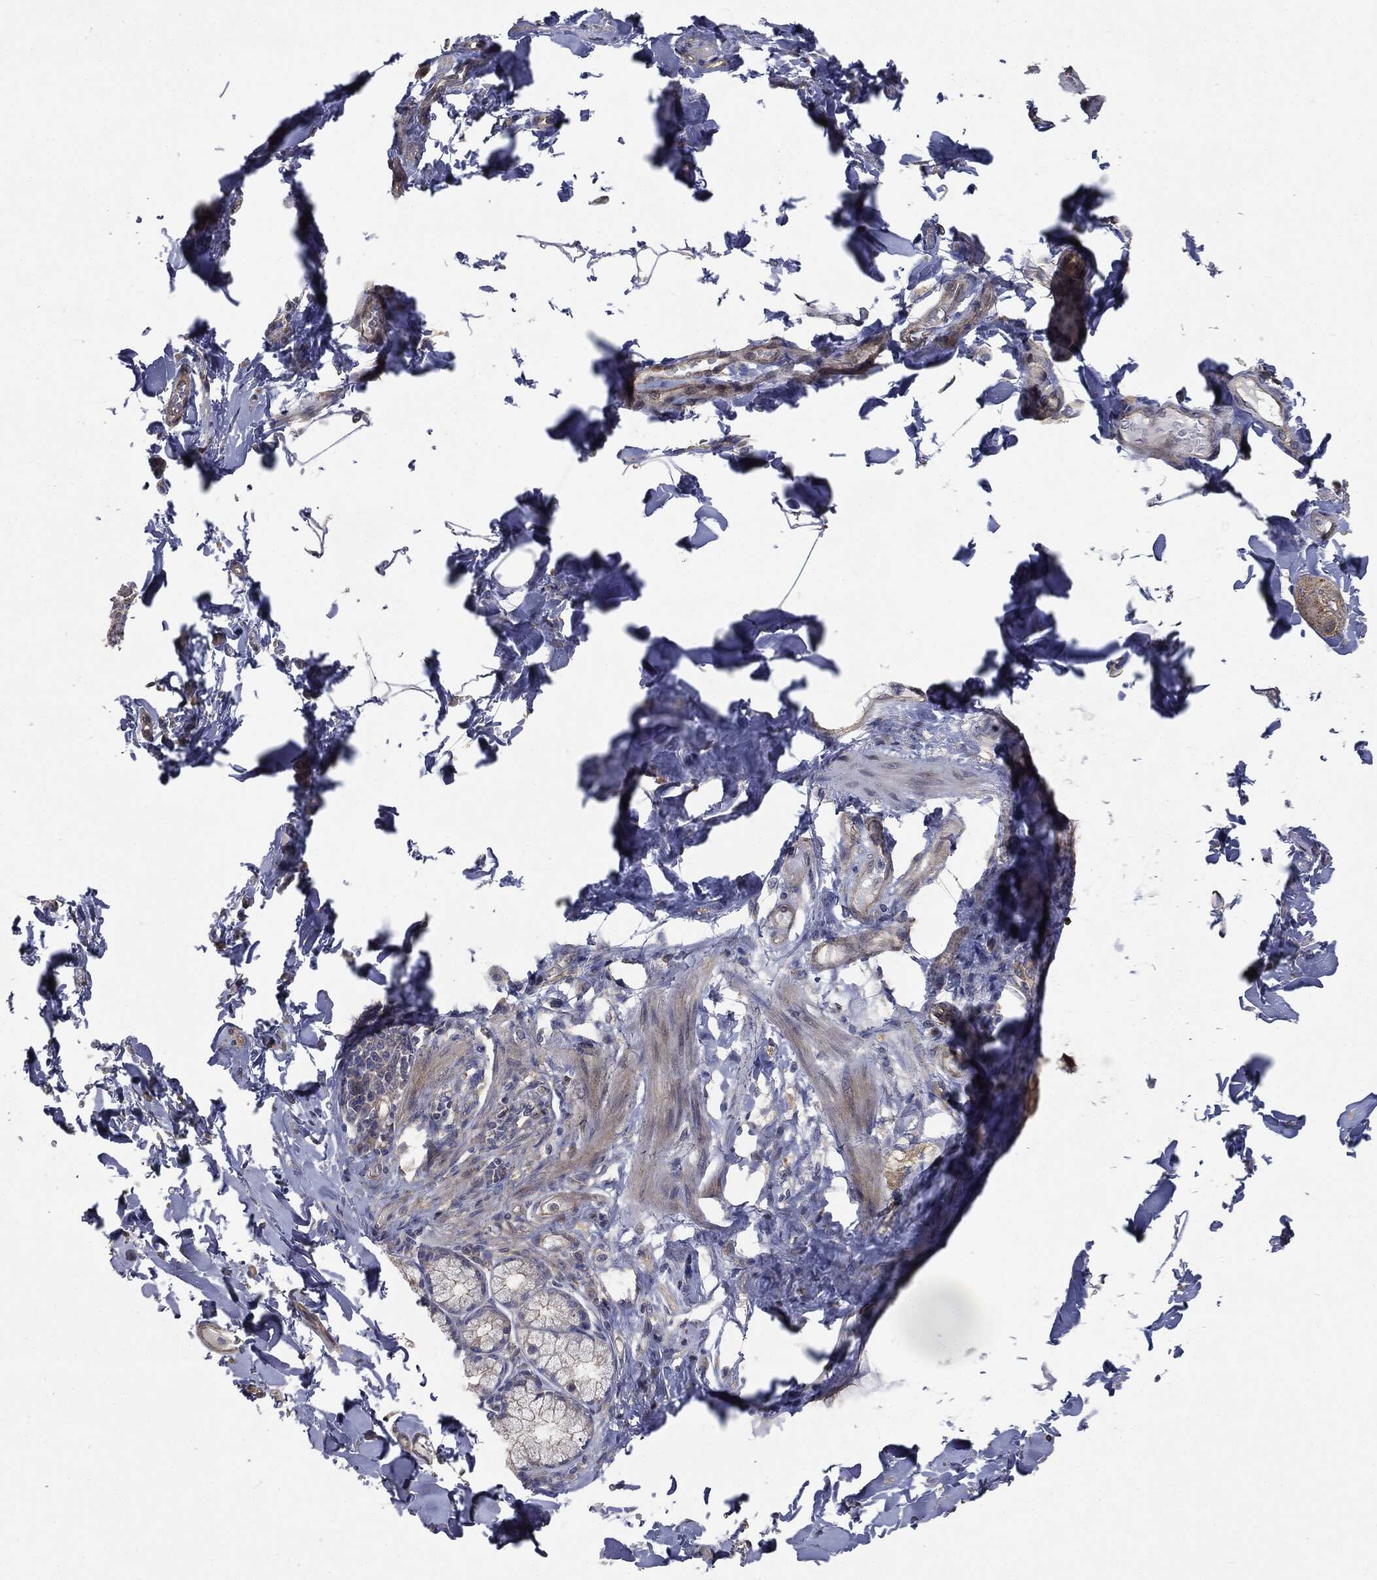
{"staining": {"intensity": "negative", "quantity": "none", "location": "none"}, "tissue": "adipose tissue", "cell_type": "Adipocytes", "image_type": "normal", "snomed": [{"axis": "morphology", "description": "Normal tissue, NOS"}, {"axis": "topography", "description": "Smooth muscle"}, {"axis": "topography", "description": "Duodenum"}, {"axis": "topography", "description": "Peripheral nerve tissue"}], "caption": "DAB (3,3'-diaminobenzidine) immunohistochemical staining of benign adipose tissue reveals no significant expression in adipocytes.", "gene": "EPS15L1", "patient": {"sex": "female", "age": 61}}